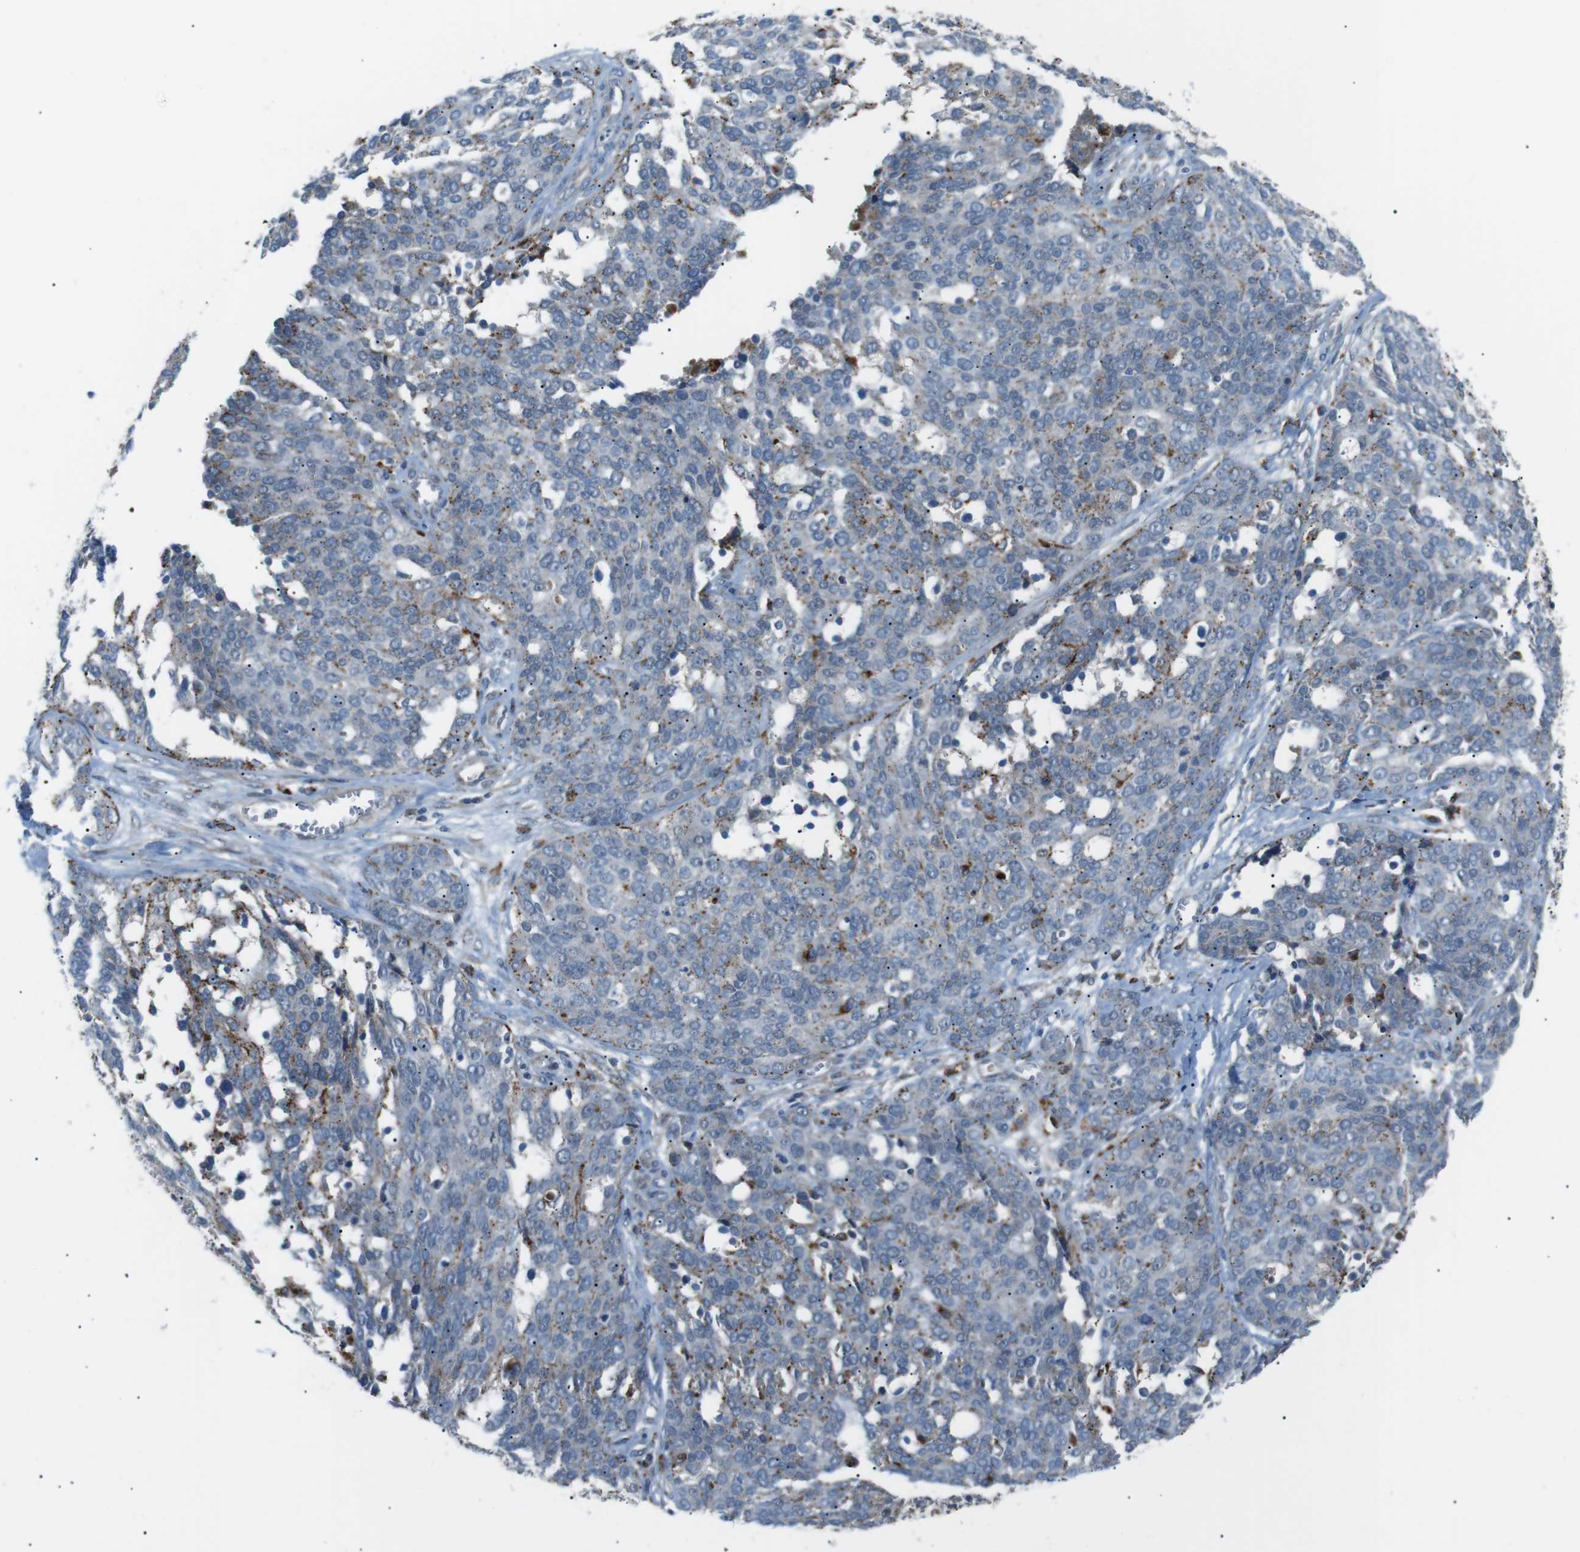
{"staining": {"intensity": "weak", "quantity": "25%-75%", "location": "cytoplasmic/membranous"}, "tissue": "ovarian cancer", "cell_type": "Tumor cells", "image_type": "cancer", "snomed": [{"axis": "morphology", "description": "Cystadenocarcinoma, serous, NOS"}, {"axis": "topography", "description": "Ovary"}], "caption": "Immunohistochemistry (IHC) micrograph of neoplastic tissue: ovarian cancer (serous cystadenocarcinoma) stained using immunohistochemistry (IHC) shows low levels of weak protein expression localized specifically in the cytoplasmic/membranous of tumor cells, appearing as a cytoplasmic/membranous brown color.", "gene": "B4GALNT2", "patient": {"sex": "female", "age": 44}}